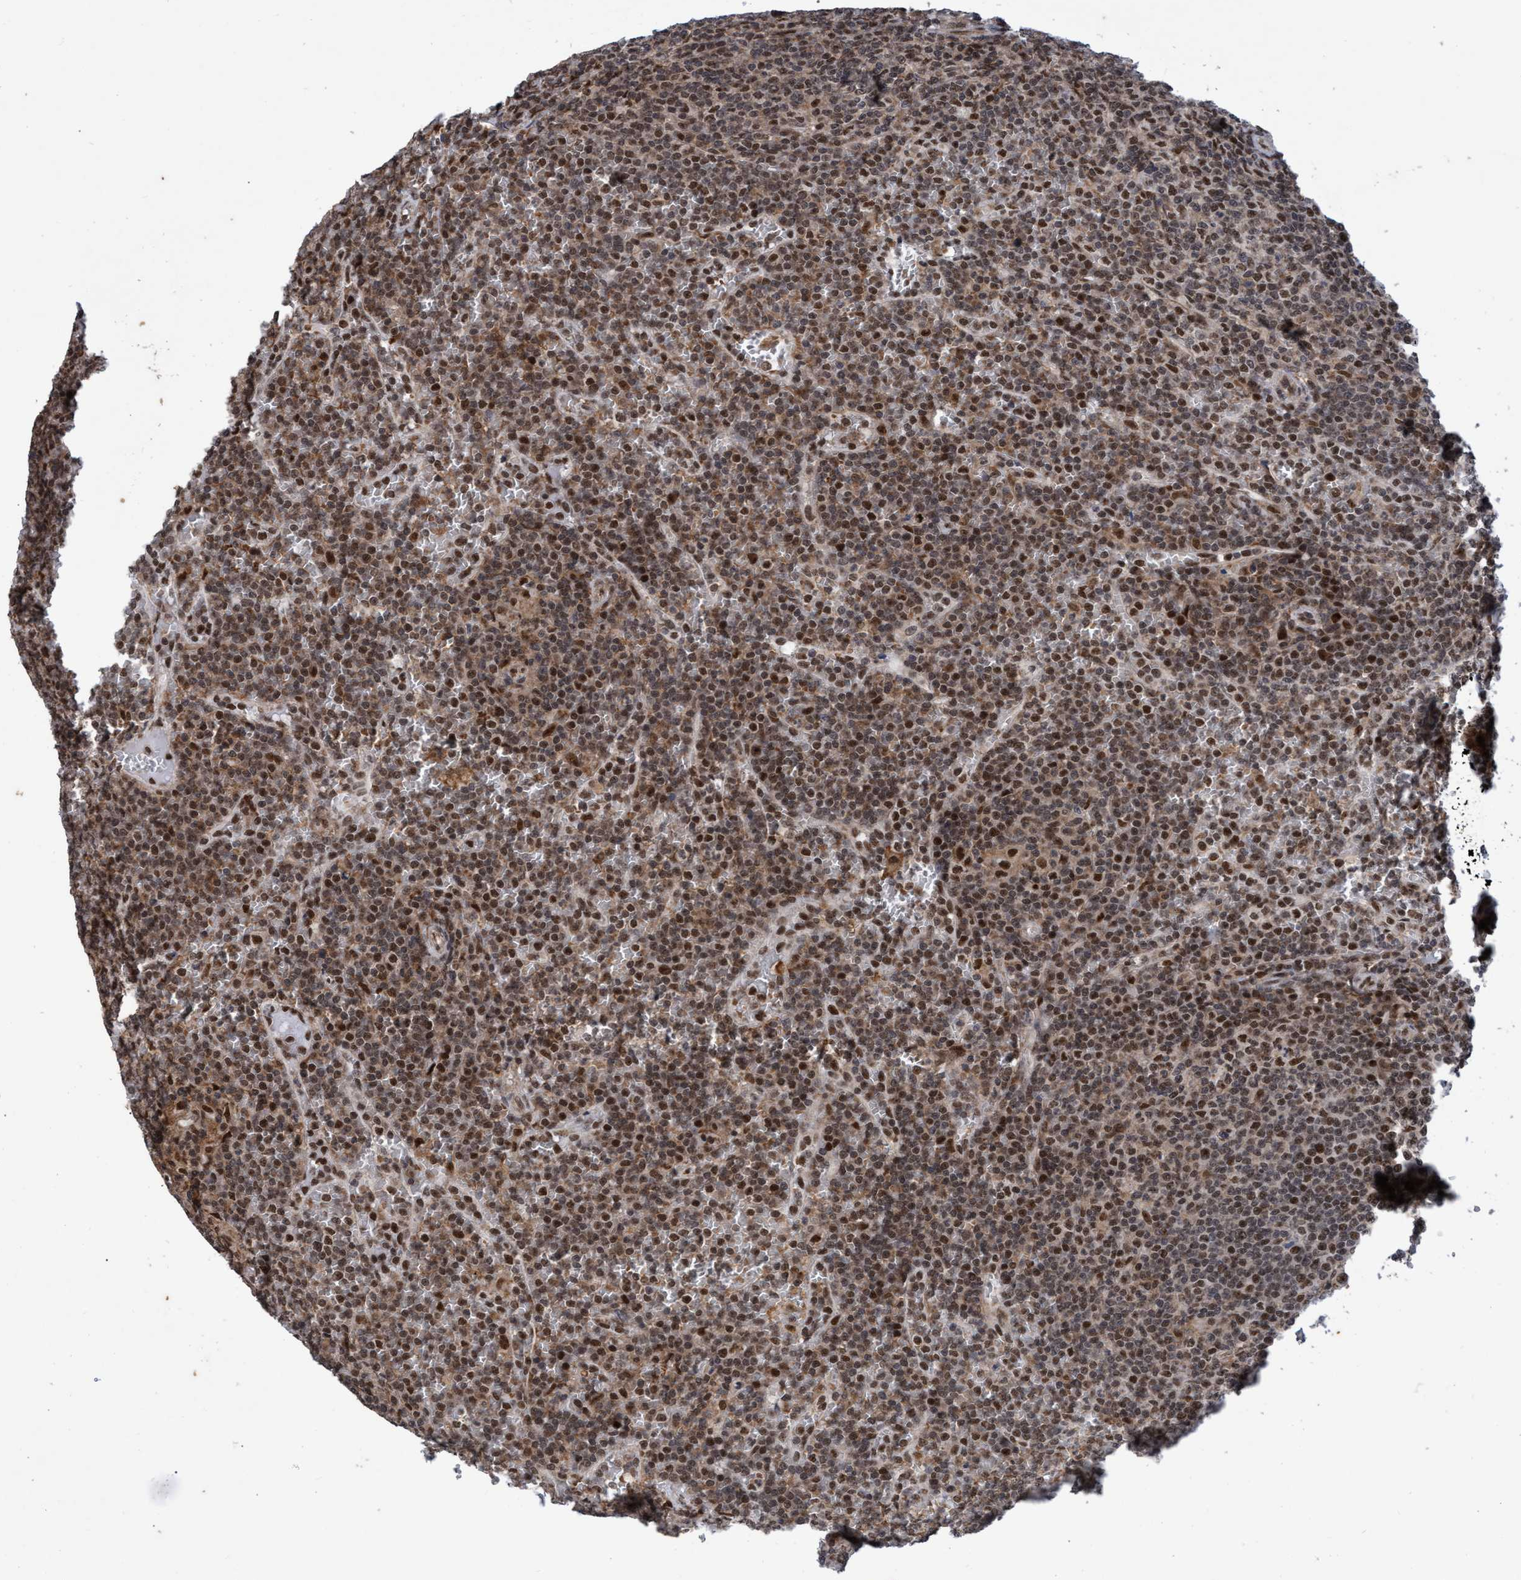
{"staining": {"intensity": "moderate", "quantity": ">75%", "location": "nuclear"}, "tissue": "lymphoma", "cell_type": "Tumor cells", "image_type": "cancer", "snomed": [{"axis": "morphology", "description": "Malignant lymphoma, non-Hodgkin's type, Low grade"}, {"axis": "topography", "description": "Spleen"}], "caption": "Lymphoma tissue reveals moderate nuclear staining in approximately >75% of tumor cells", "gene": "GTF2F1", "patient": {"sex": "female", "age": 19}}